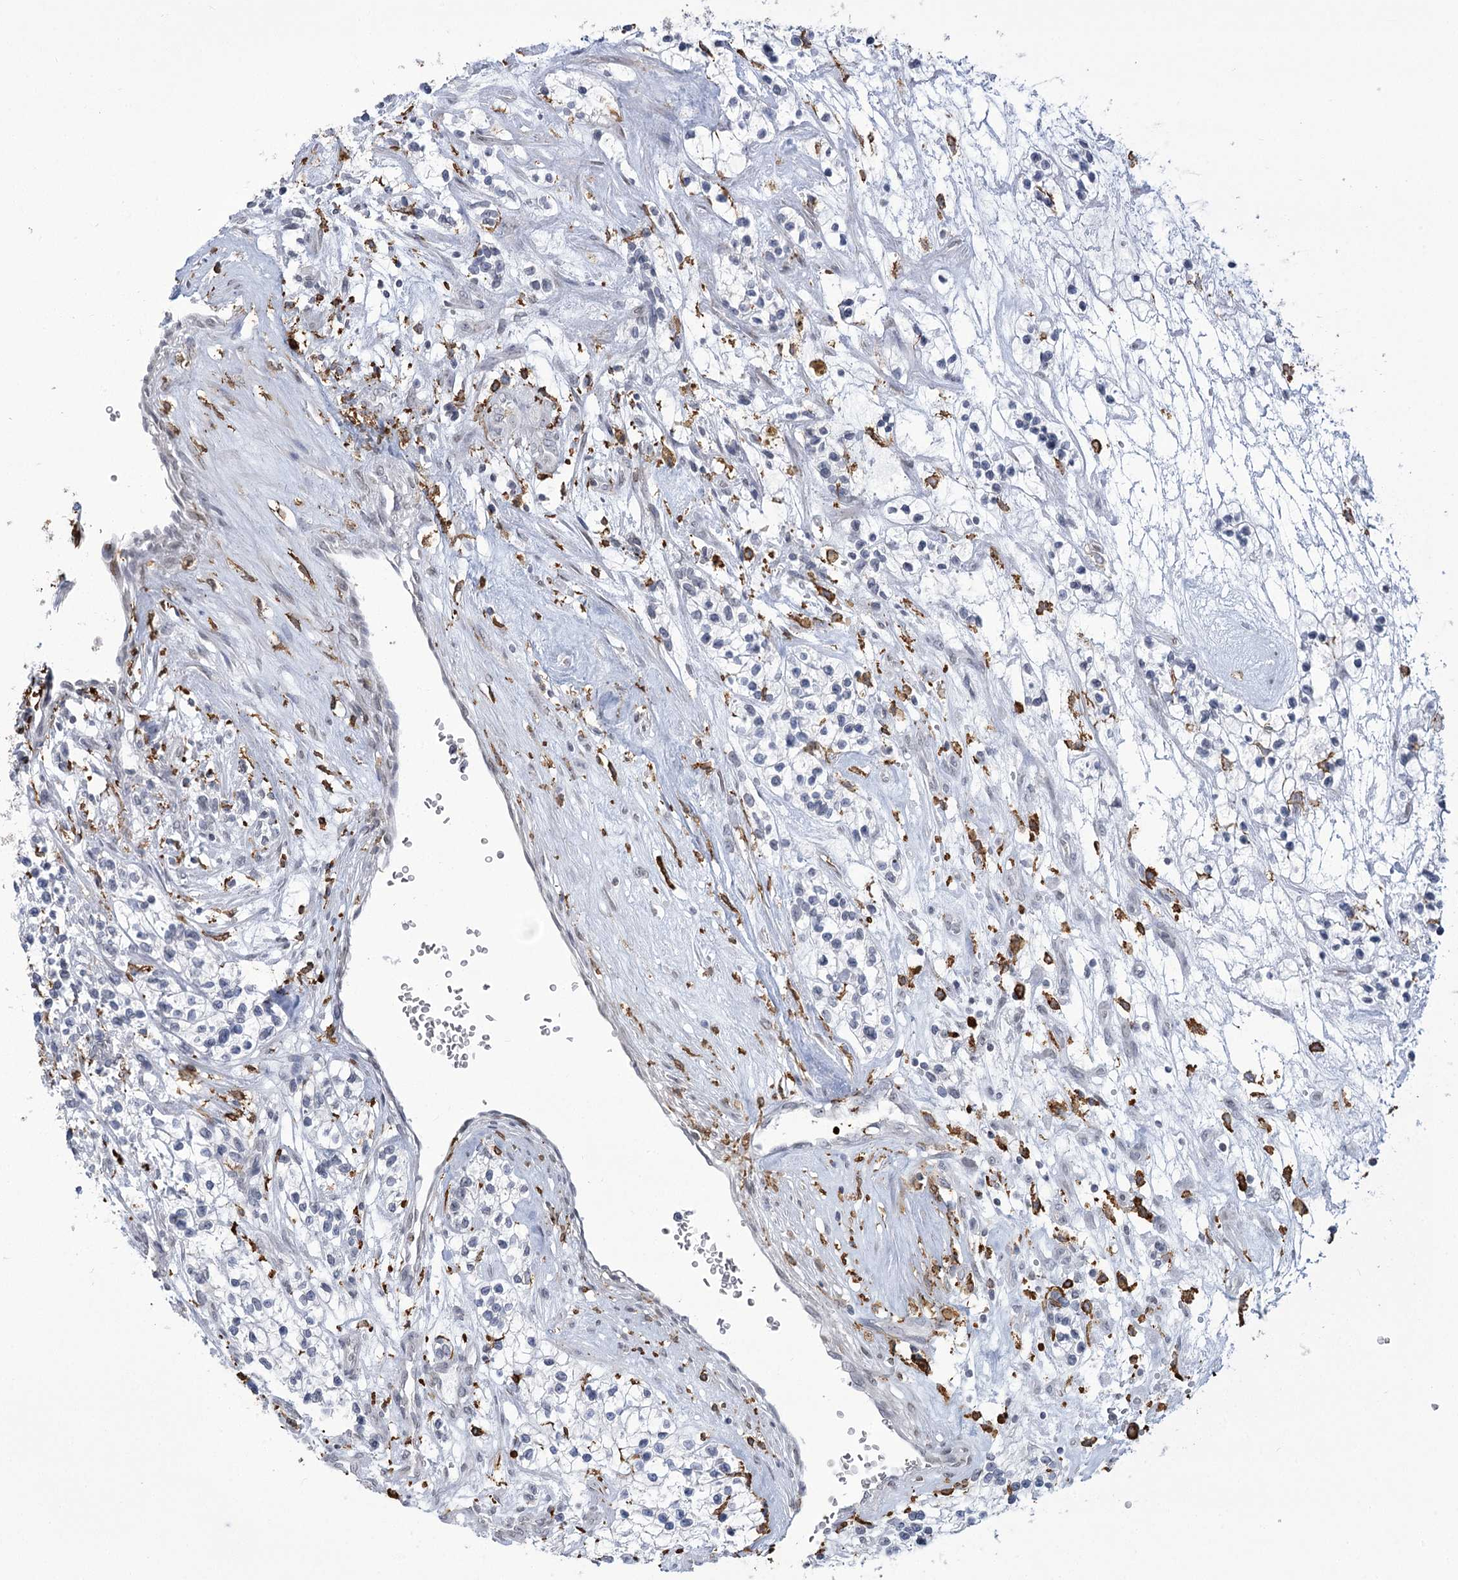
{"staining": {"intensity": "negative", "quantity": "none", "location": "none"}, "tissue": "renal cancer", "cell_type": "Tumor cells", "image_type": "cancer", "snomed": [{"axis": "morphology", "description": "Adenocarcinoma, NOS"}, {"axis": "topography", "description": "Kidney"}], "caption": "Protein analysis of renal adenocarcinoma reveals no significant positivity in tumor cells. (DAB immunohistochemistry, high magnification).", "gene": "C11orf1", "patient": {"sex": "female", "age": 57}}